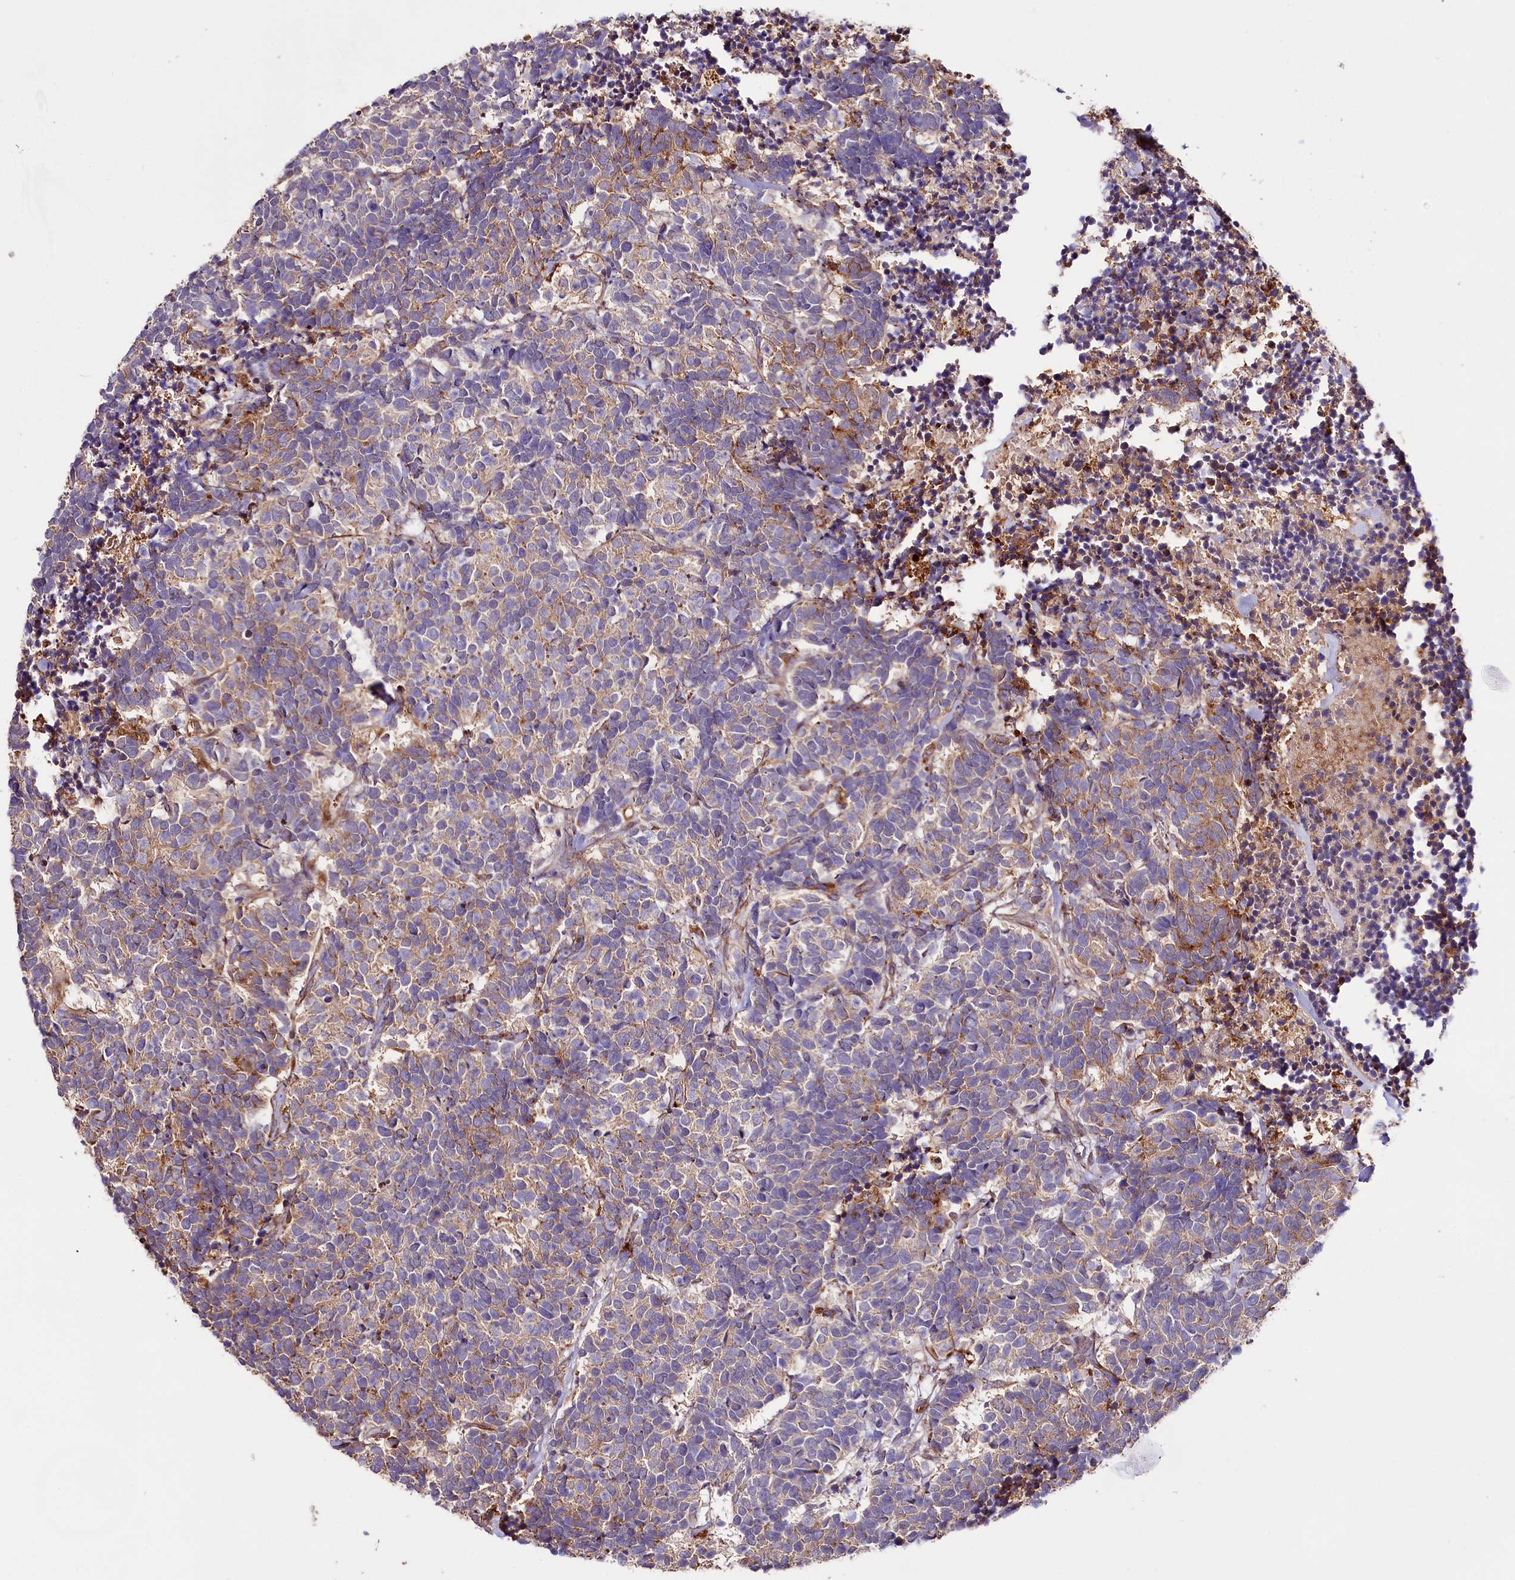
{"staining": {"intensity": "moderate", "quantity": ">75%", "location": "cytoplasmic/membranous"}, "tissue": "carcinoid", "cell_type": "Tumor cells", "image_type": "cancer", "snomed": [{"axis": "morphology", "description": "Carcinoma, NOS"}, {"axis": "morphology", "description": "Carcinoid, malignant, NOS"}, {"axis": "topography", "description": "Urinary bladder"}], "caption": "Immunohistochemical staining of human carcinoid displays medium levels of moderate cytoplasmic/membranous protein staining in about >75% of tumor cells.", "gene": "TTC12", "patient": {"sex": "male", "age": 57}}